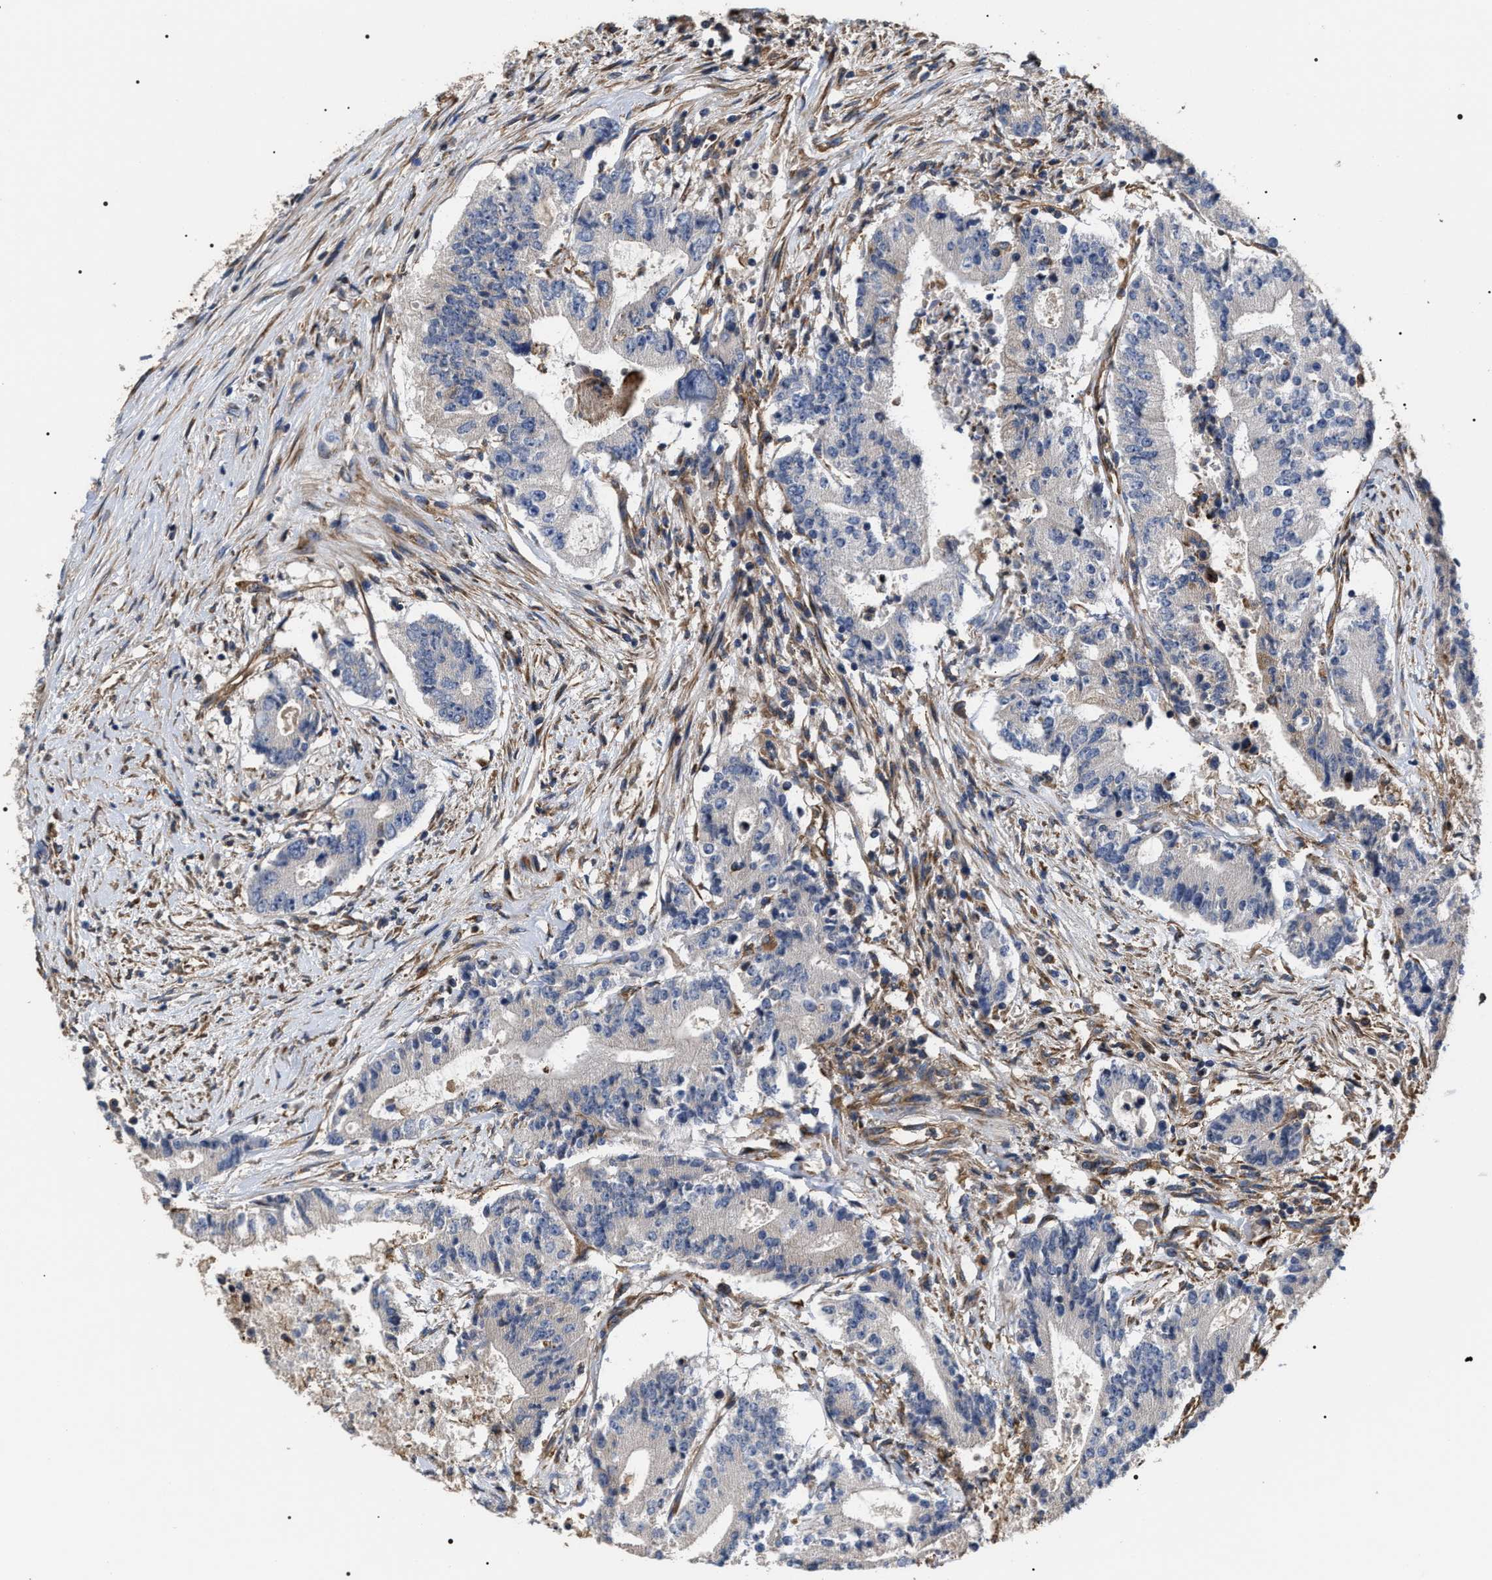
{"staining": {"intensity": "negative", "quantity": "none", "location": "none"}, "tissue": "colorectal cancer", "cell_type": "Tumor cells", "image_type": "cancer", "snomed": [{"axis": "morphology", "description": "Adenocarcinoma, NOS"}, {"axis": "topography", "description": "Colon"}], "caption": "Tumor cells show no significant positivity in colorectal cancer.", "gene": "TSPAN33", "patient": {"sex": "female", "age": 77}}